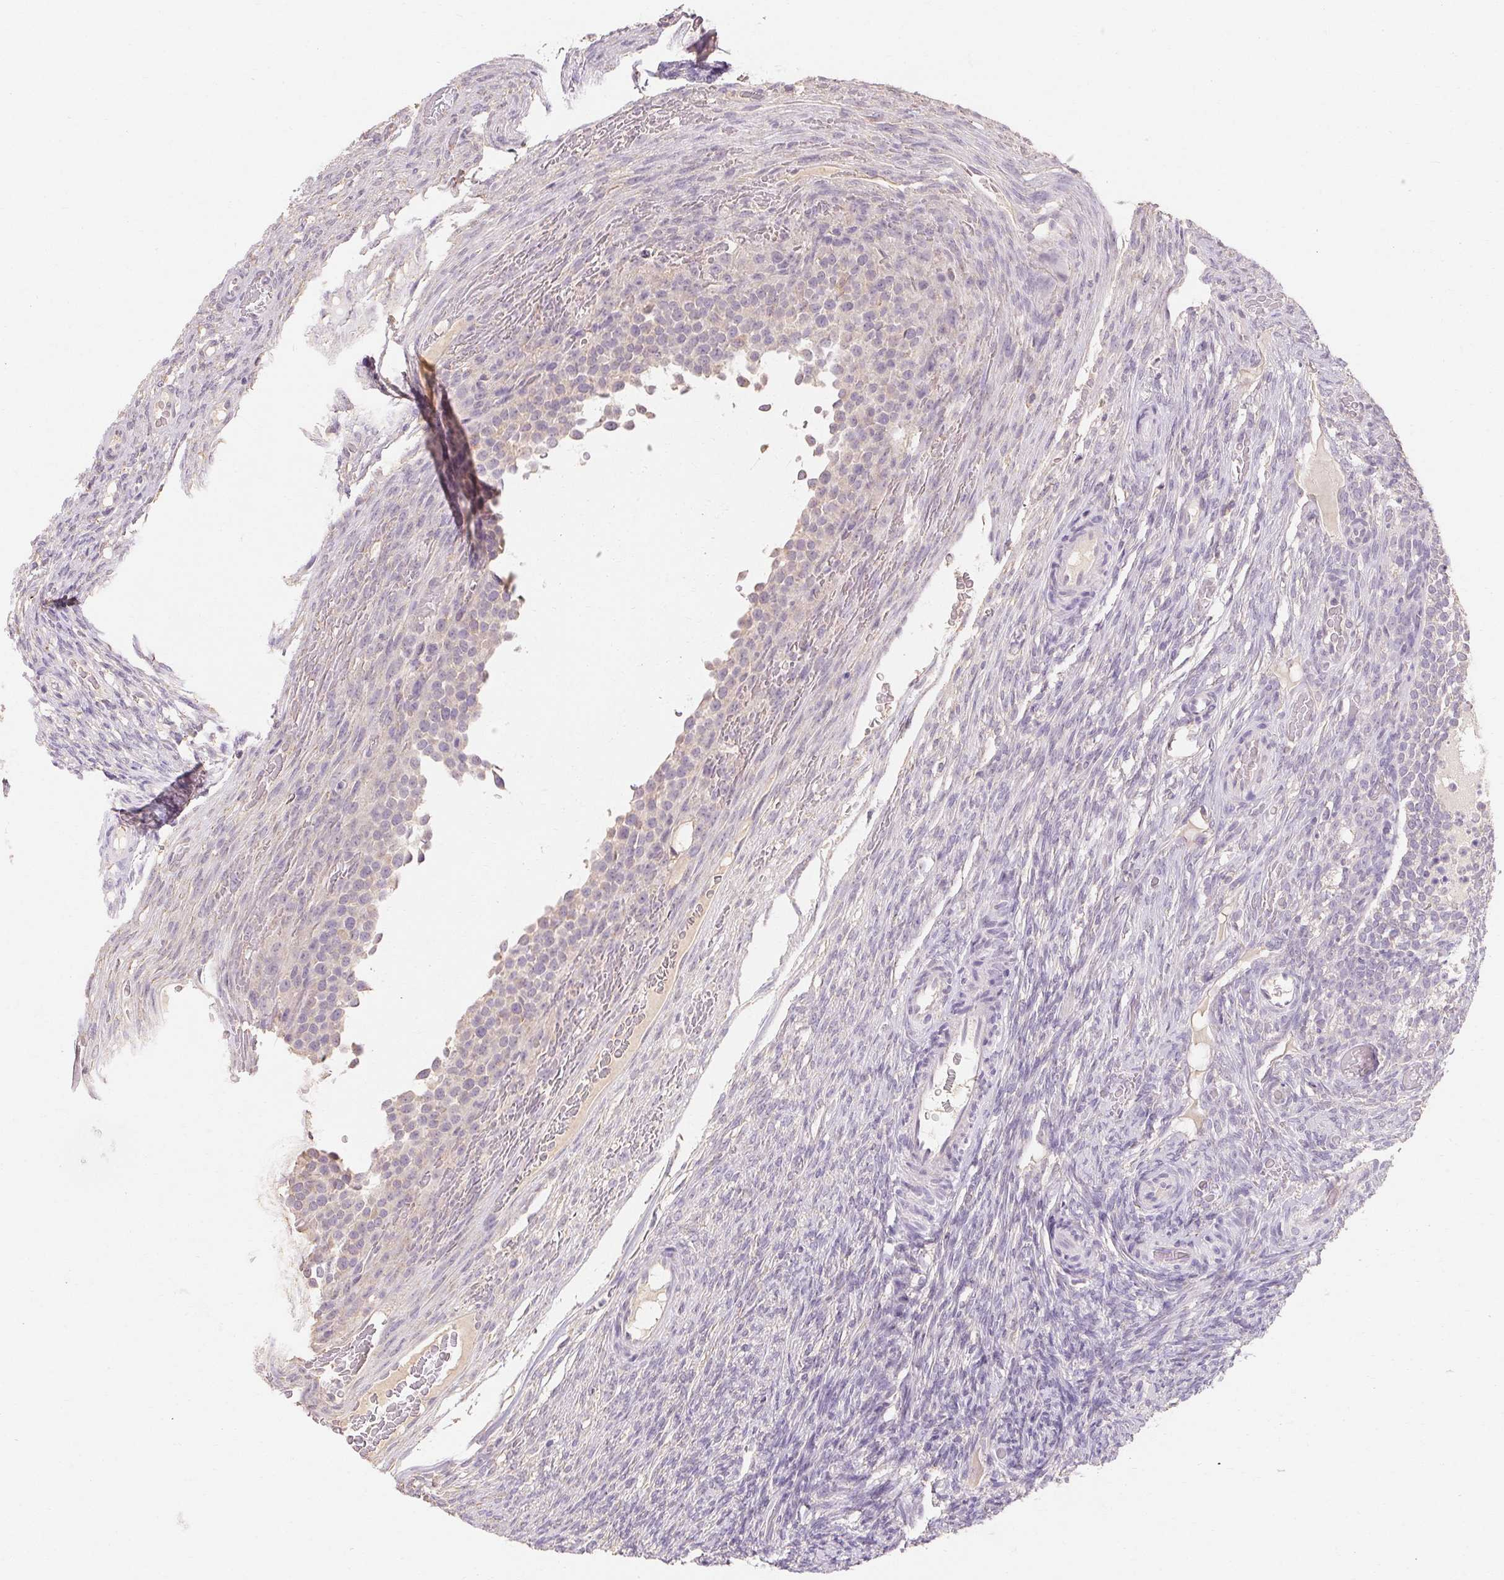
{"staining": {"intensity": "negative", "quantity": "none", "location": "none"}, "tissue": "ovary", "cell_type": "Follicle cells", "image_type": "normal", "snomed": [{"axis": "morphology", "description": "Normal tissue, NOS"}, {"axis": "topography", "description": "Ovary"}], "caption": "Micrograph shows no protein expression in follicle cells of normal ovary.", "gene": "MAP7D2", "patient": {"sex": "female", "age": 34}}